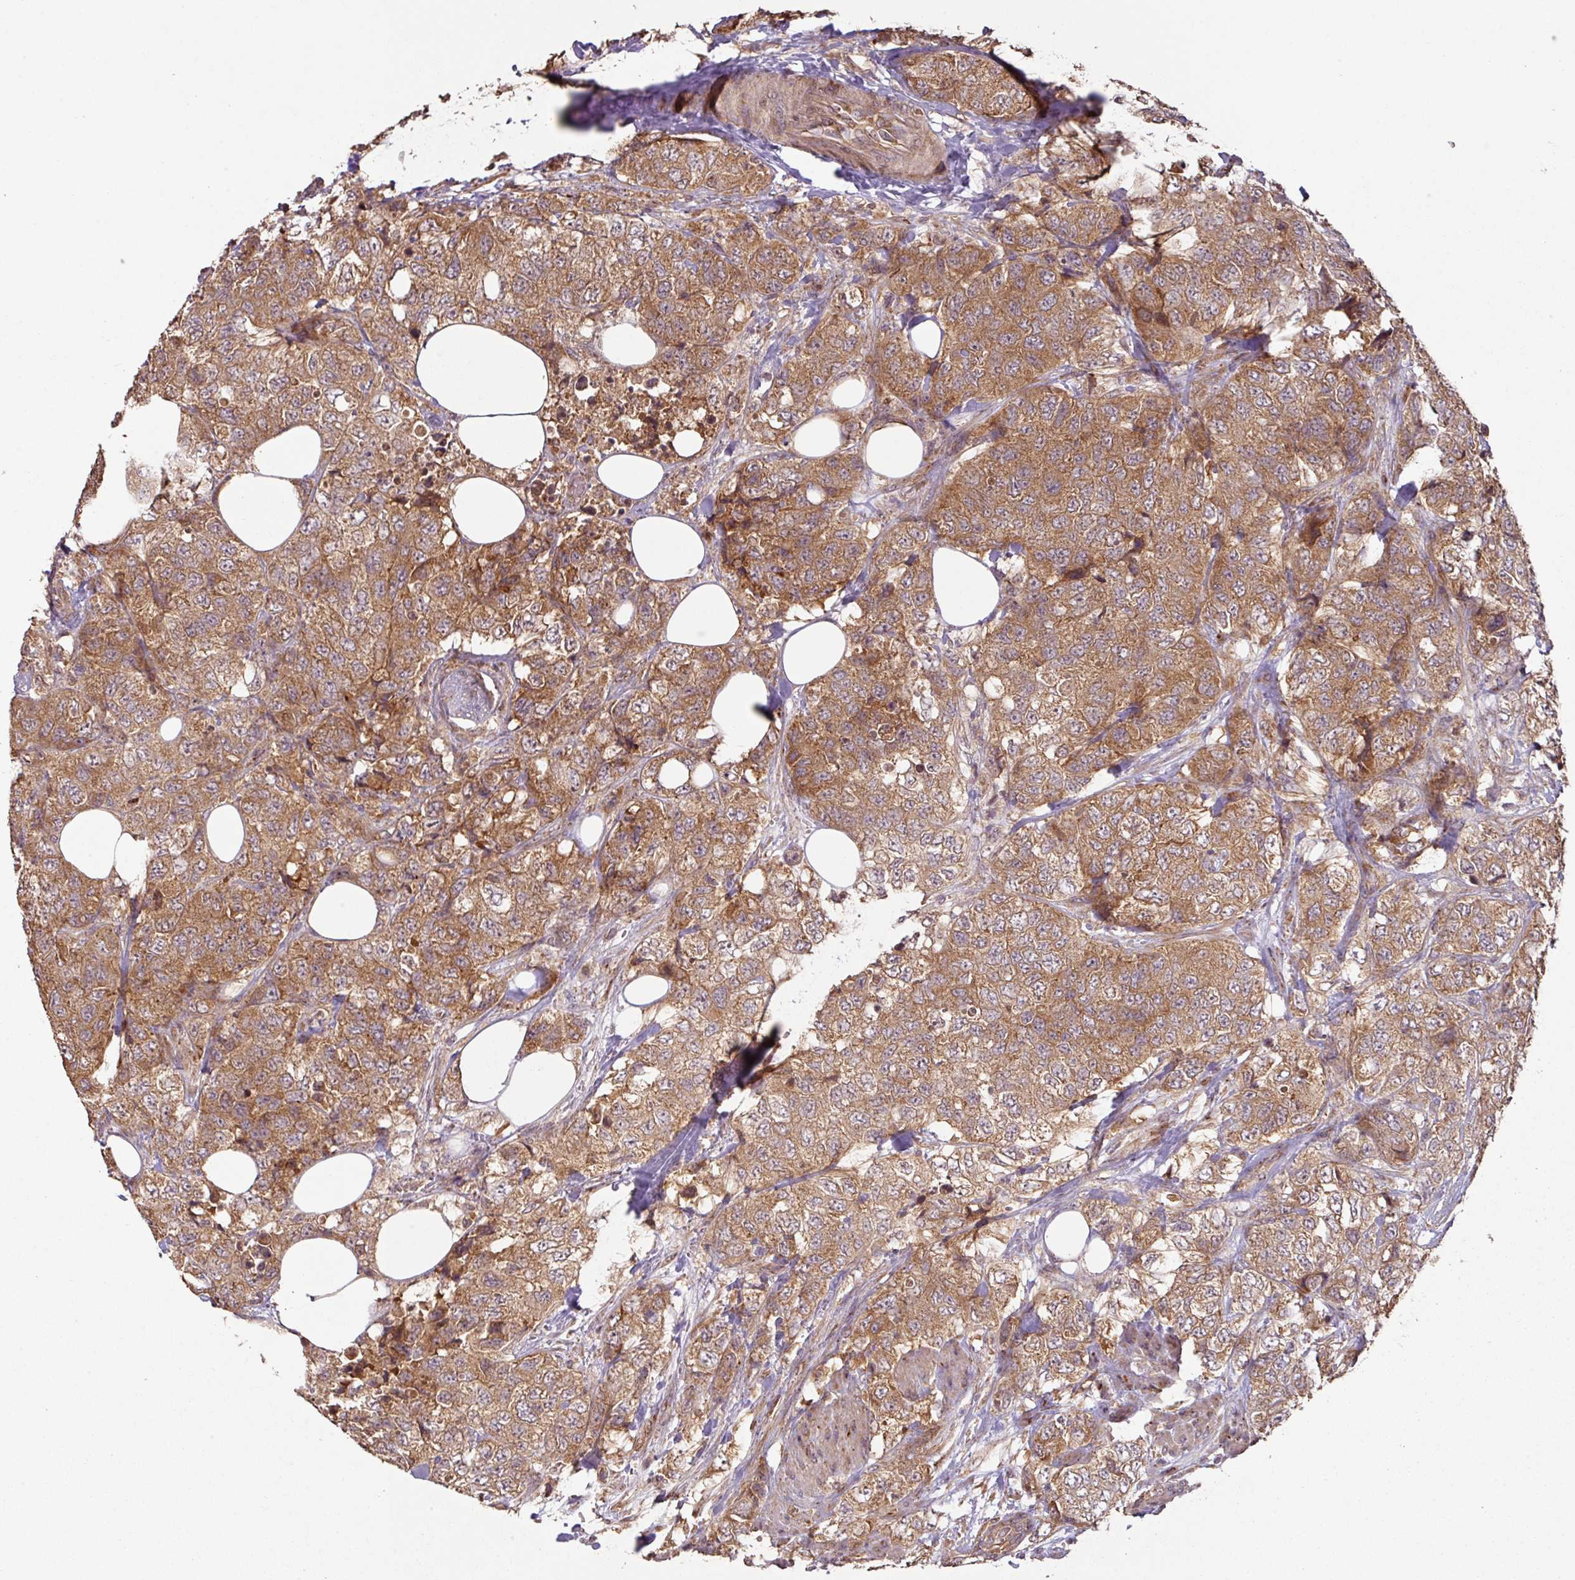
{"staining": {"intensity": "strong", "quantity": ">75%", "location": "cytoplasmic/membranous"}, "tissue": "urothelial cancer", "cell_type": "Tumor cells", "image_type": "cancer", "snomed": [{"axis": "morphology", "description": "Urothelial carcinoma, High grade"}, {"axis": "topography", "description": "Urinary bladder"}], "caption": "This is a histology image of immunohistochemistry staining of high-grade urothelial carcinoma, which shows strong staining in the cytoplasmic/membranous of tumor cells.", "gene": "MRRF", "patient": {"sex": "female", "age": 78}}